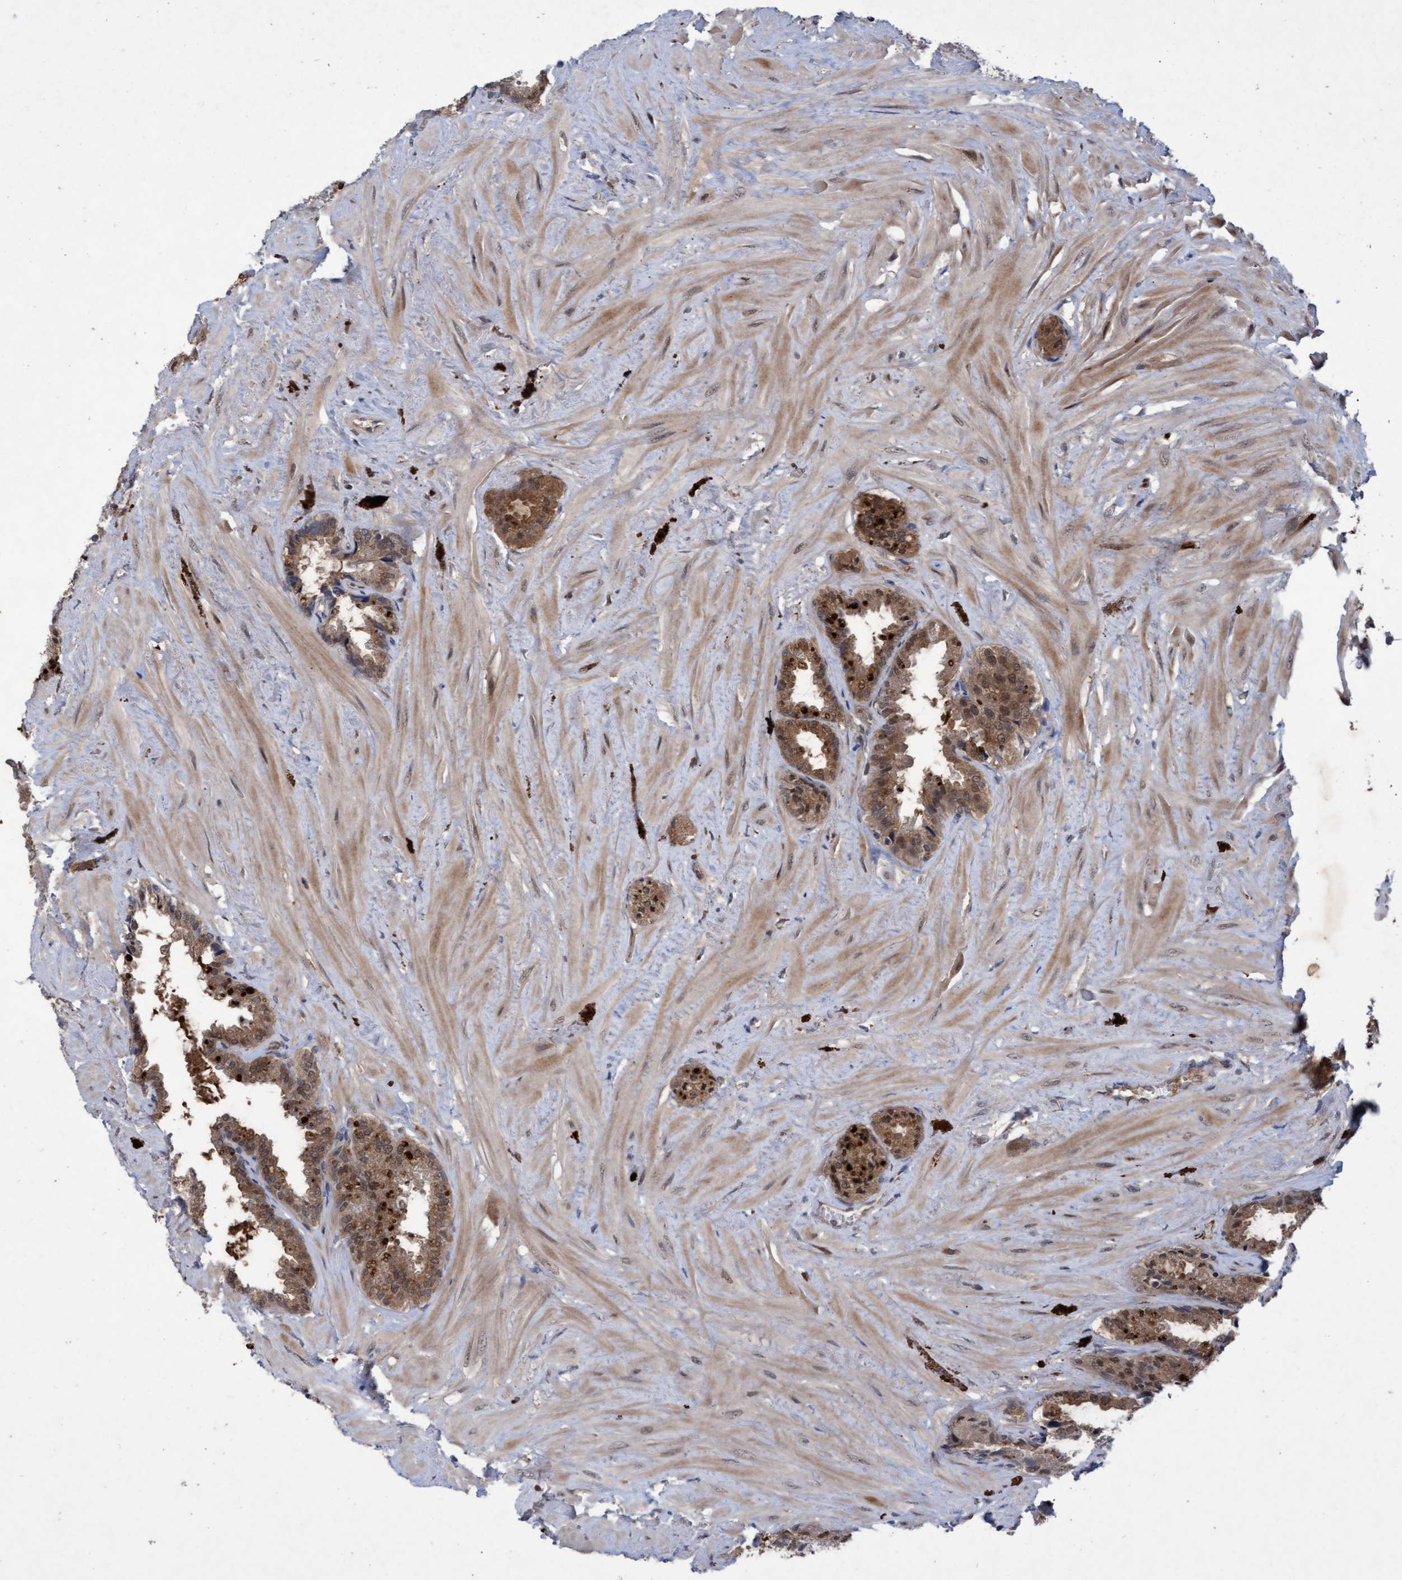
{"staining": {"intensity": "strong", "quantity": "25%-75%", "location": "cytoplasmic/membranous,nuclear"}, "tissue": "seminal vesicle", "cell_type": "Glandular cells", "image_type": "normal", "snomed": [{"axis": "morphology", "description": "Normal tissue, NOS"}, {"axis": "topography", "description": "Seminal veicle"}], "caption": "IHC photomicrograph of normal seminal vesicle stained for a protein (brown), which shows high levels of strong cytoplasmic/membranous,nuclear staining in approximately 25%-75% of glandular cells.", "gene": "PSMB6", "patient": {"sex": "male", "age": 46}}